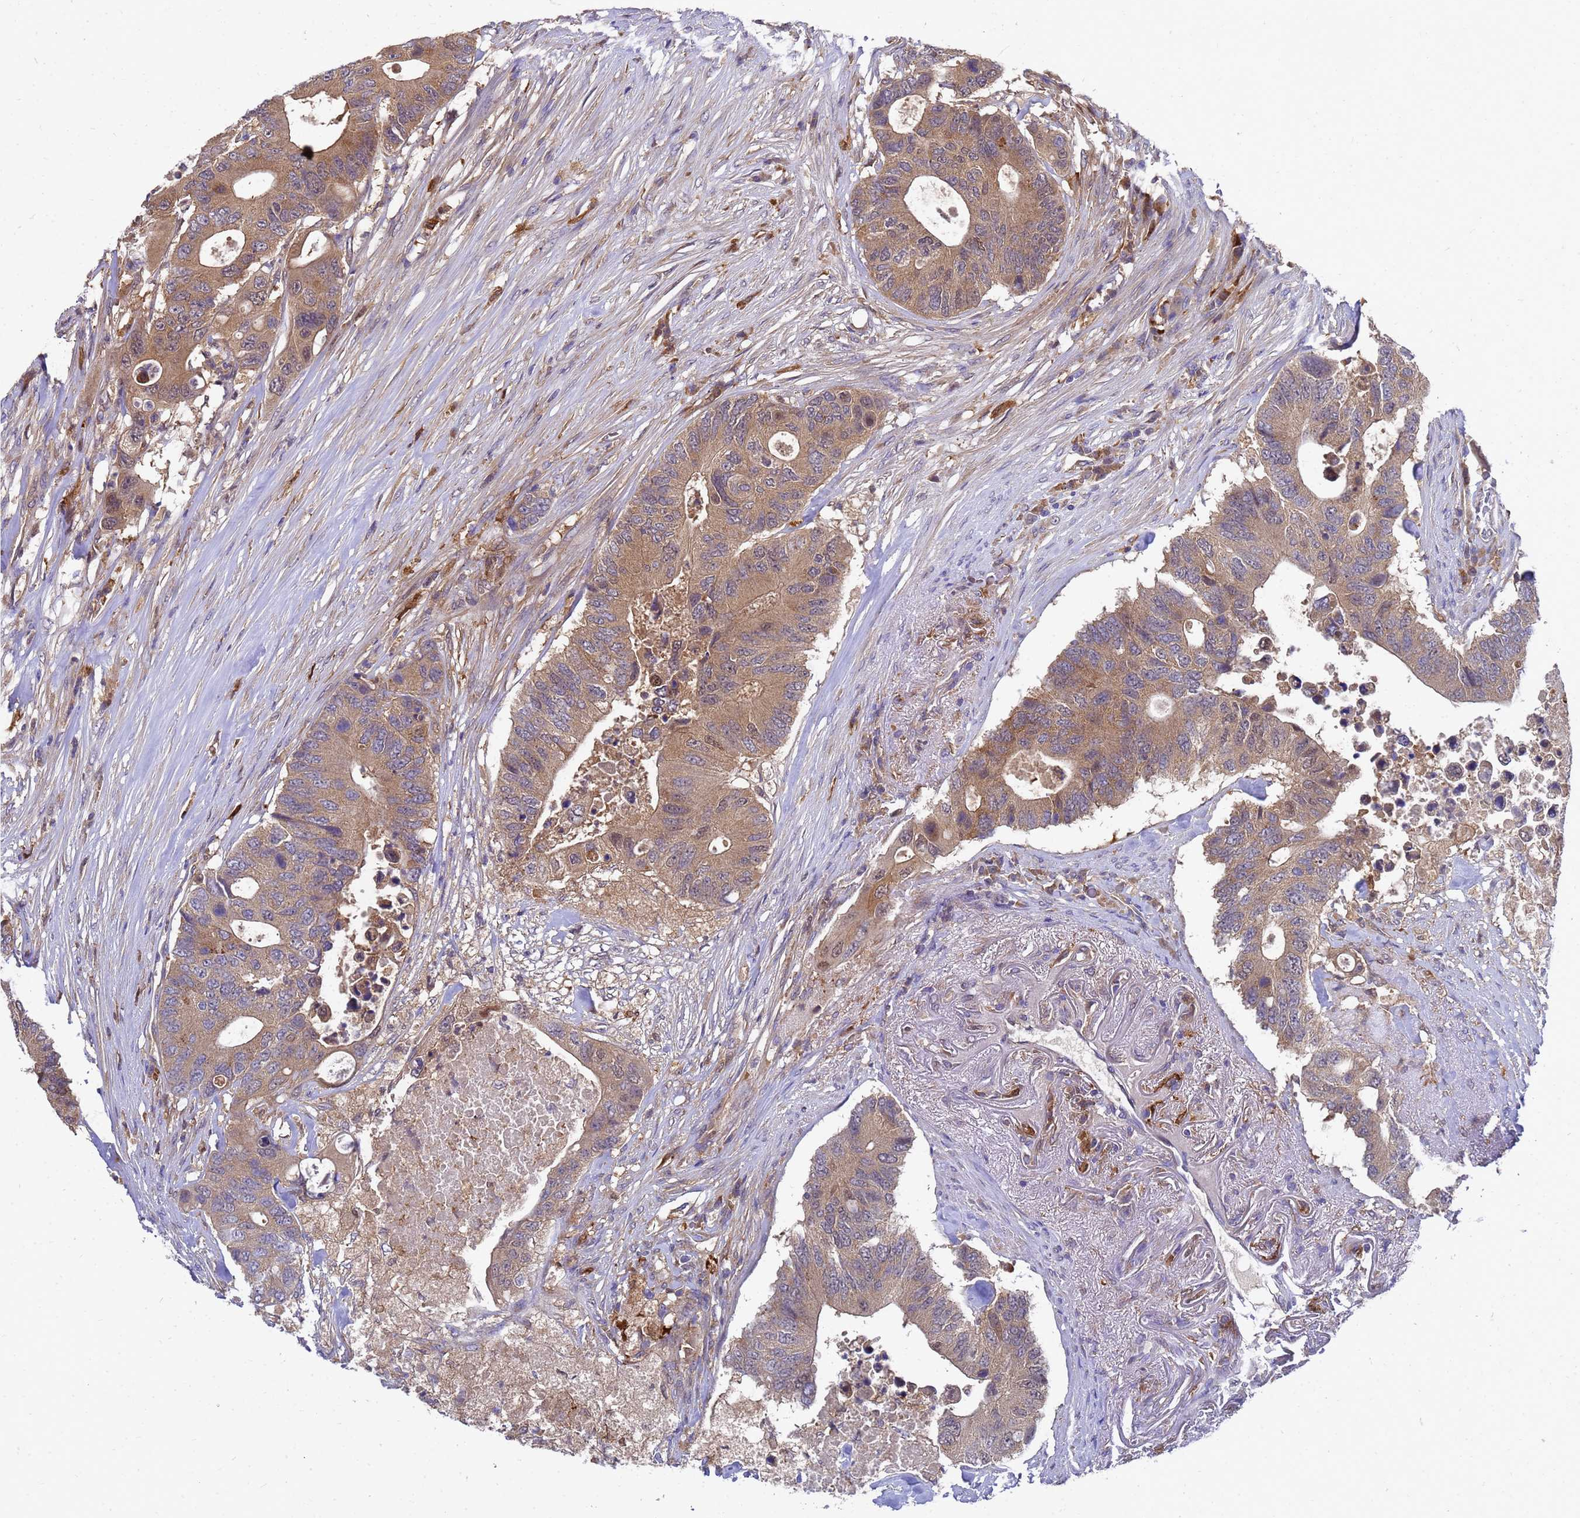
{"staining": {"intensity": "moderate", "quantity": ">75%", "location": "cytoplasmic/membranous"}, "tissue": "colorectal cancer", "cell_type": "Tumor cells", "image_type": "cancer", "snomed": [{"axis": "morphology", "description": "Adenocarcinoma, NOS"}, {"axis": "topography", "description": "Colon"}], "caption": "There is medium levels of moderate cytoplasmic/membranous staining in tumor cells of colorectal cancer (adenocarcinoma), as demonstrated by immunohistochemical staining (brown color).", "gene": "SLC35E2B", "patient": {"sex": "male", "age": 71}}